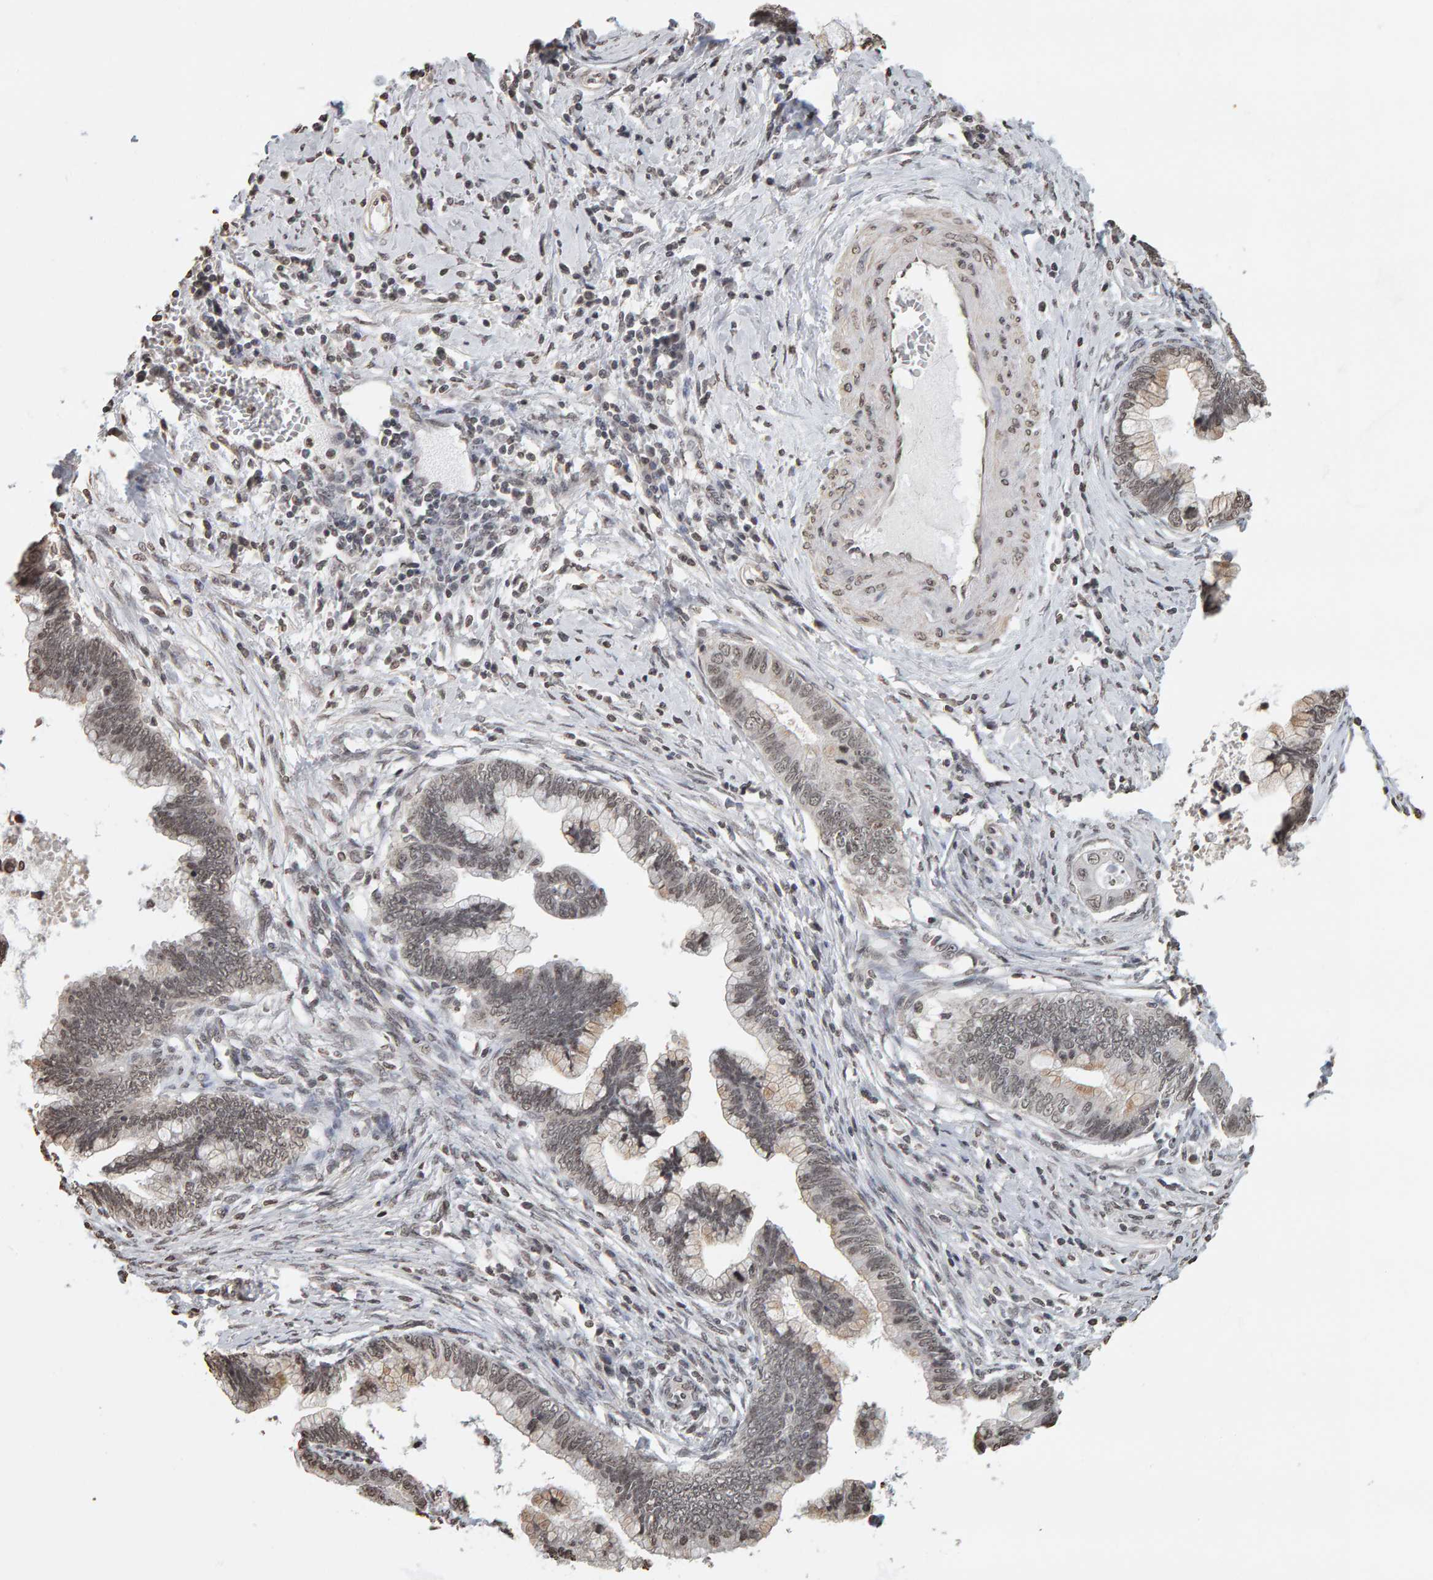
{"staining": {"intensity": "weak", "quantity": "25%-75%", "location": "nuclear"}, "tissue": "cervical cancer", "cell_type": "Tumor cells", "image_type": "cancer", "snomed": [{"axis": "morphology", "description": "Adenocarcinoma, NOS"}, {"axis": "topography", "description": "Cervix"}], "caption": "DAB immunohistochemical staining of human adenocarcinoma (cervical) demonstrates weak nuclear protein staining in about 25%-75% of tumor cells. Using DAB (3,3'-diaminobenzidine) (brown) and hematoxylin (blue) stains, captured at high magnification using brightfield microscopy.", "gene": "AFF4", "patient": {"sex": "female", "age": 44}}